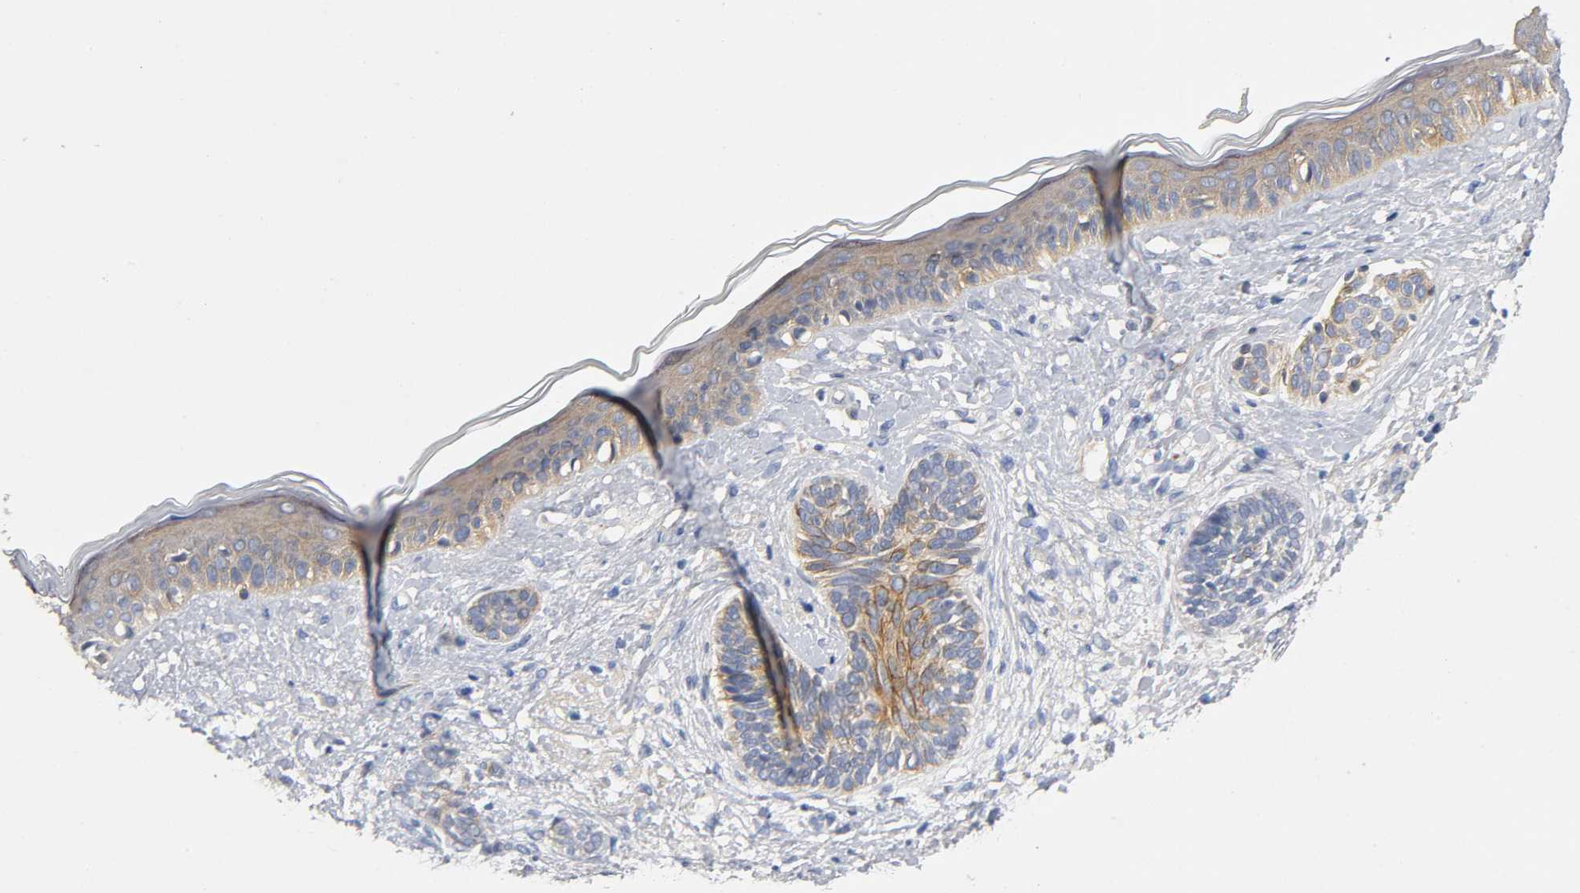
{"staining": {"intensity": "moderate", "quantity": "25%-75%", "location": "cytoplasmic/membranous"}, "tissue": "skin cancer", "cell_type": "Tumor cells", "image_type": "cancer", "snomed": [{"axis": "morphology", "description": "Normal tissue, NOS"}, {"axis": "morphology", "description": "Basal cell carcinoma"}, {"axis": "topography", "description": "Skin"}], "caption": "IHC histopathology image of neoplastic tissue: skin cancer stained using immunohistochemistry (IHC) reveals medium levels of moderate protein expression localized specifically in the cytoplasmic/membranous of tumor cells, appearing as a cytoplasmic/membranous brown color.", "gene": "TNC", "patient": {"sex": "male", "age": 63}}